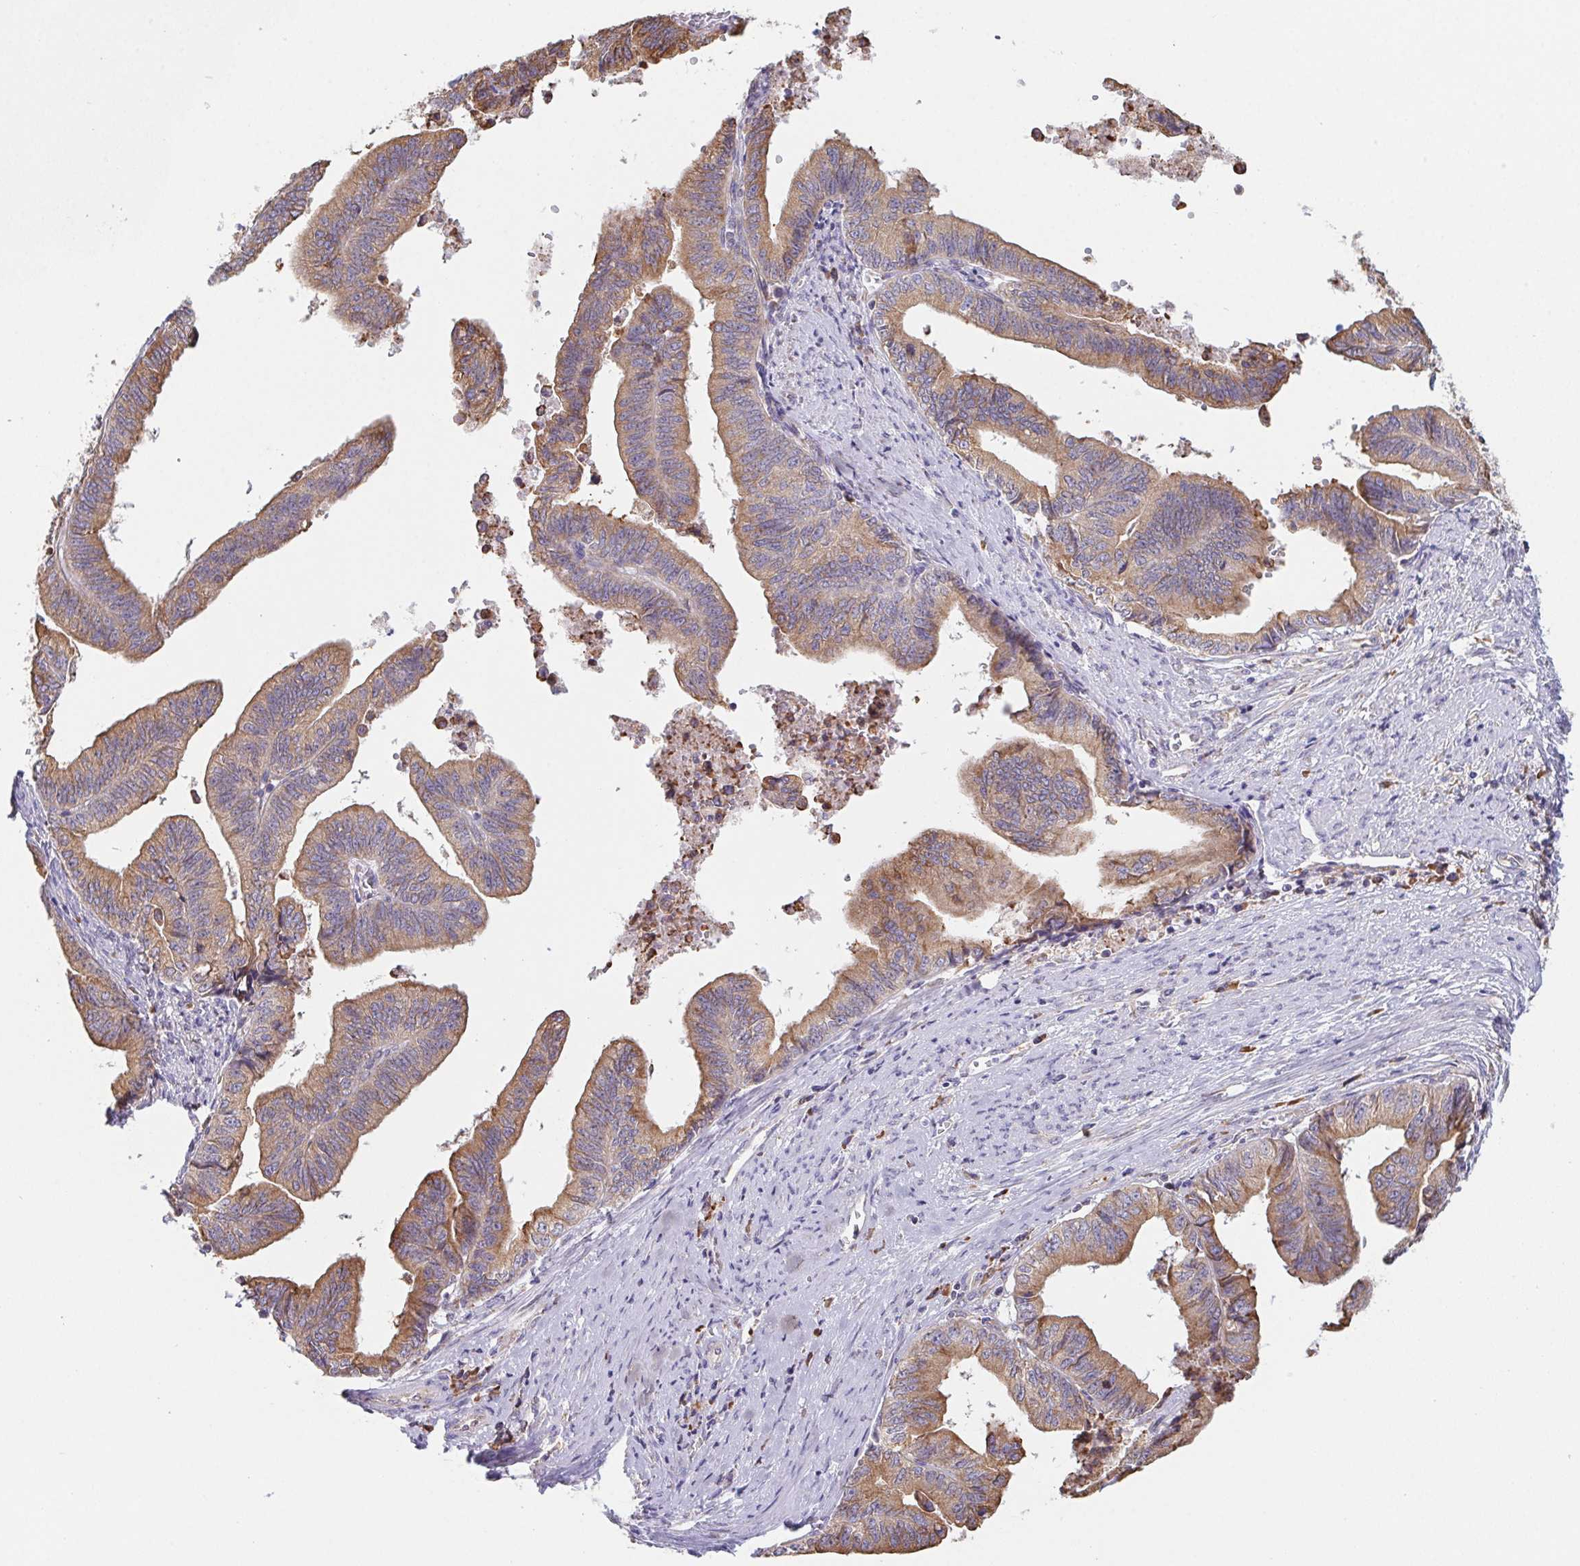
{"staining": {"intensity": "moderate", "quantity": ">75%", "location": "cytoplasmic/membranous"}, "tissue": "endometrial cancer", "cell_type": "Tumor cells", "image_type": "cancer", "snomed": [{"axis": "morphology", "description": "Adenocarcinoma, NOS"}, {"axis": "topography", "description": "Endometrium"}], "caption": "A photomicrograph showing moderate cytoplasmic/membranous expression in about >75% of tumor cells in endometrial cancer, as visualized by brown immunohistochemical staining.", "gene": "ADAM8", "patient": {"sex": "female", "age": 65}}